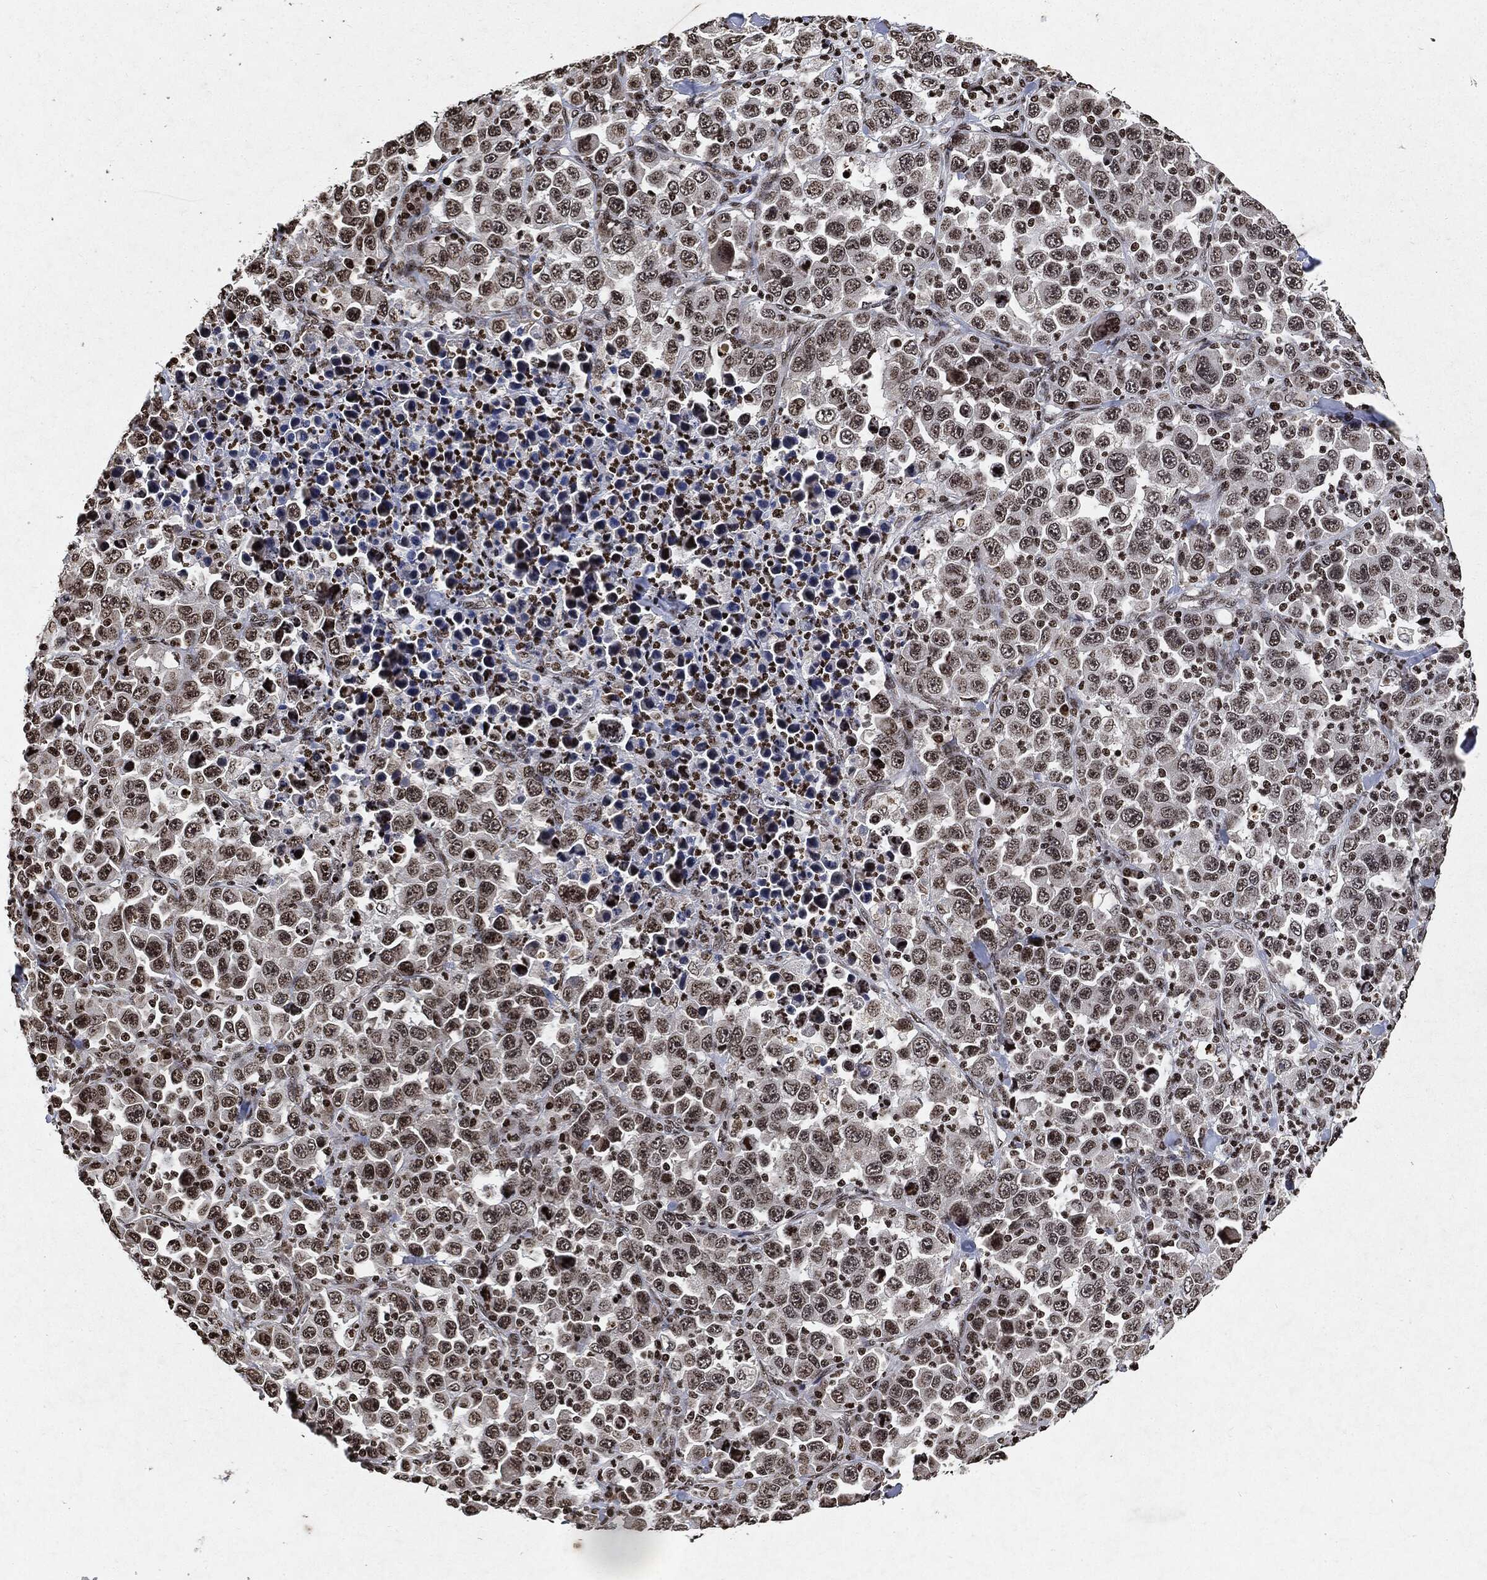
{"staining": {"intensity": "weak", "quantity": "25%-75%", "location": "nuclear"}, "tissue": "stomach cancer", "cell_type": "Tumor cells", "image_type": "cancer", "snomed": [{"axis": "morphology", "description": "Normal tissue, NOS"}, {"axis": "morphology", "description": "Adenocarcinoma, NOS"}, {"axis": "topography", "description": "Stomach, upper"}, {"axis": "topography", "description": "Stomach"}], "caption": "An IHC micrograph of tumor tissue is shown. Protein staining in brown labels weak nuclear positivity in stomach cancer within tumor cells.", "gene": "JUN", "patient": {"sex": "male", "age": 59}}